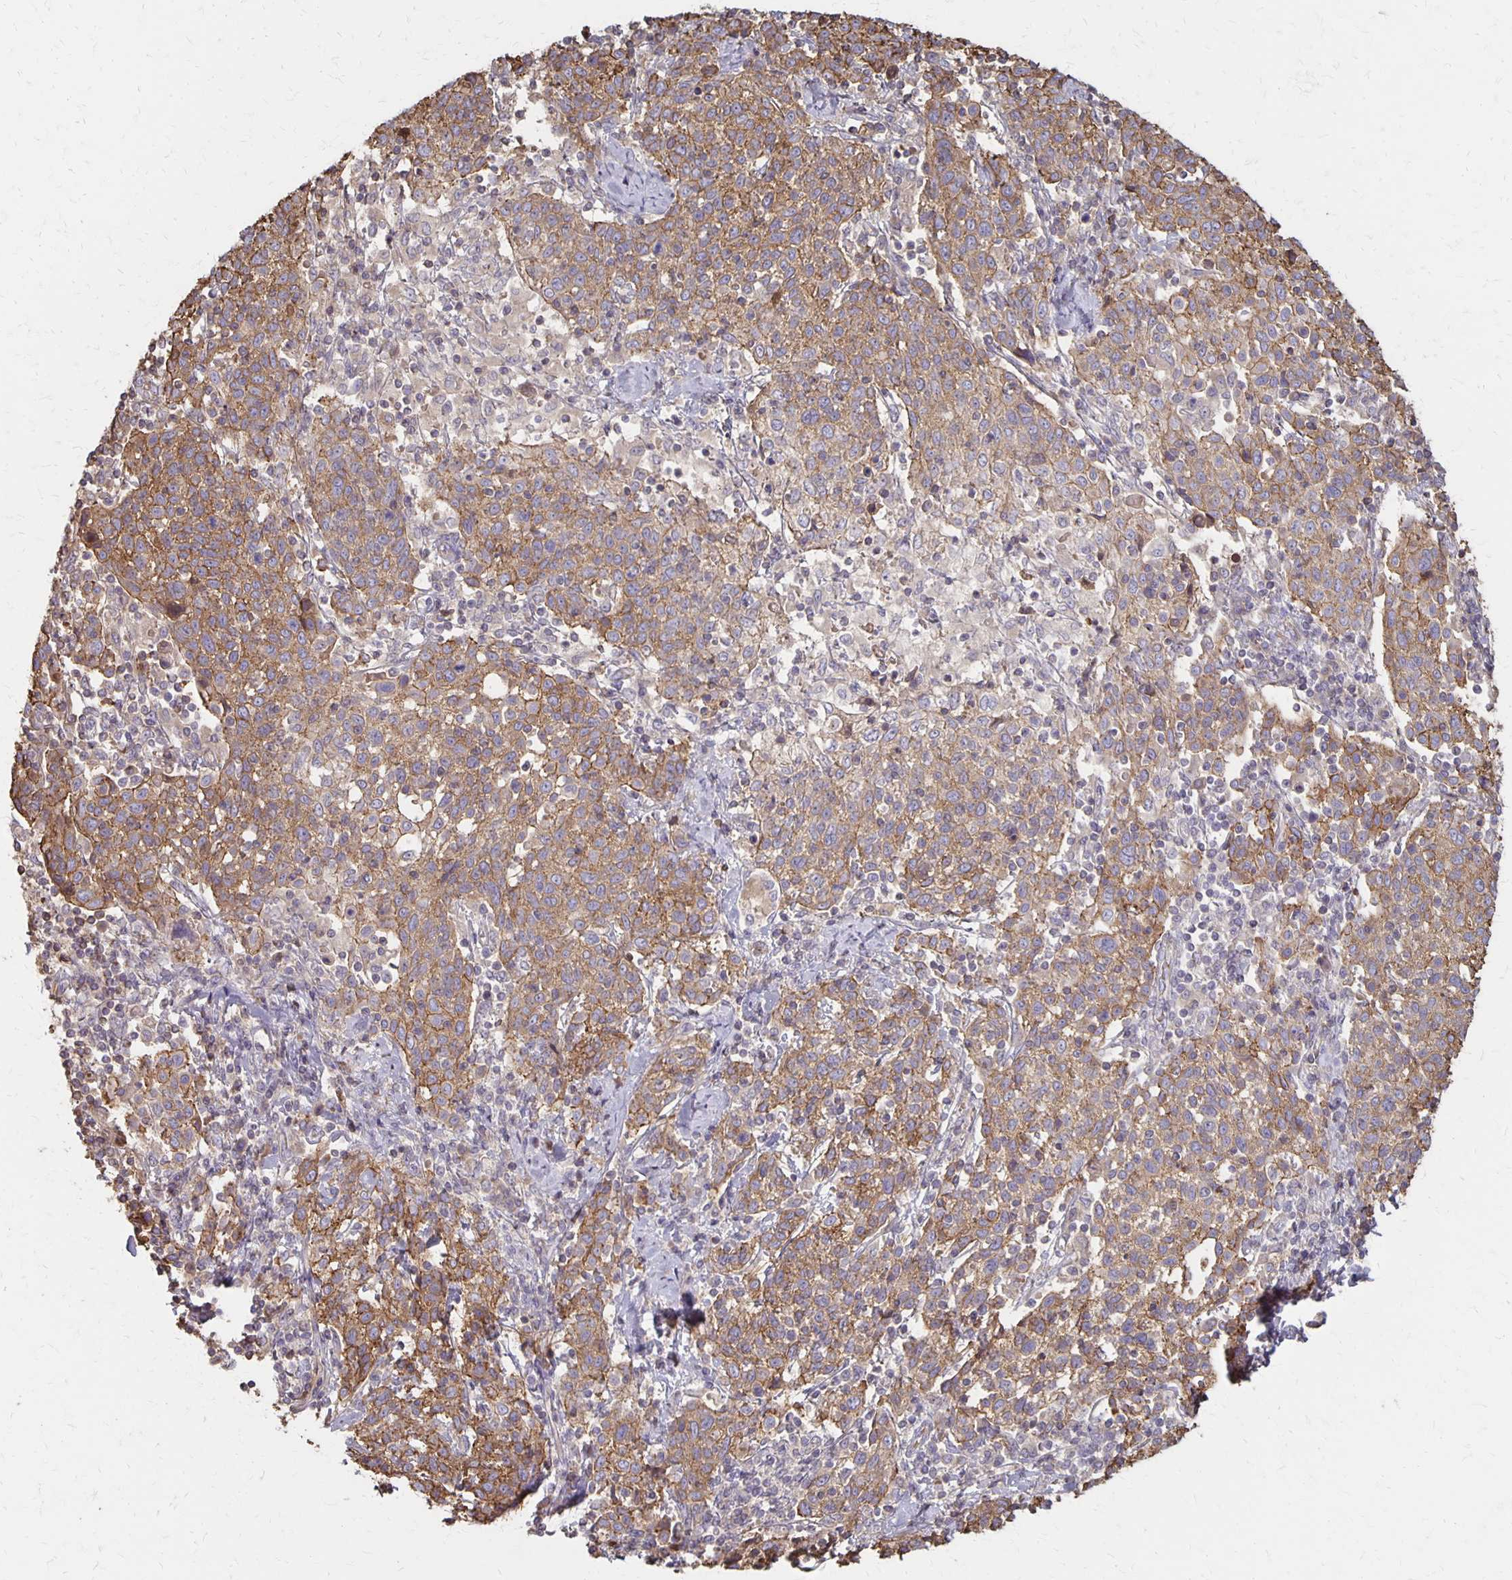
{"staining": {"intensity": "moderate", "quantity": ">75%", "location": "cytoplasmic/membranous"}, "tissue": "cervical cancer", "cell_type": "Tumor cells", "image_type": "cancer", "snomed": [{"axis": "morphology", "description": "Squamous cell carcinoma, NOS"}, {"axis": "topography", "description": "Cervix"}], "caption": "An IHC photomicrograph of tumor tissue is shown. Protein staining in brown highlights moderate cytoplasmic/membranous positivity in cervical cancer within tumor cells.", "gene": "PROM2", "patient": {"sex": "female", "age": 61}}